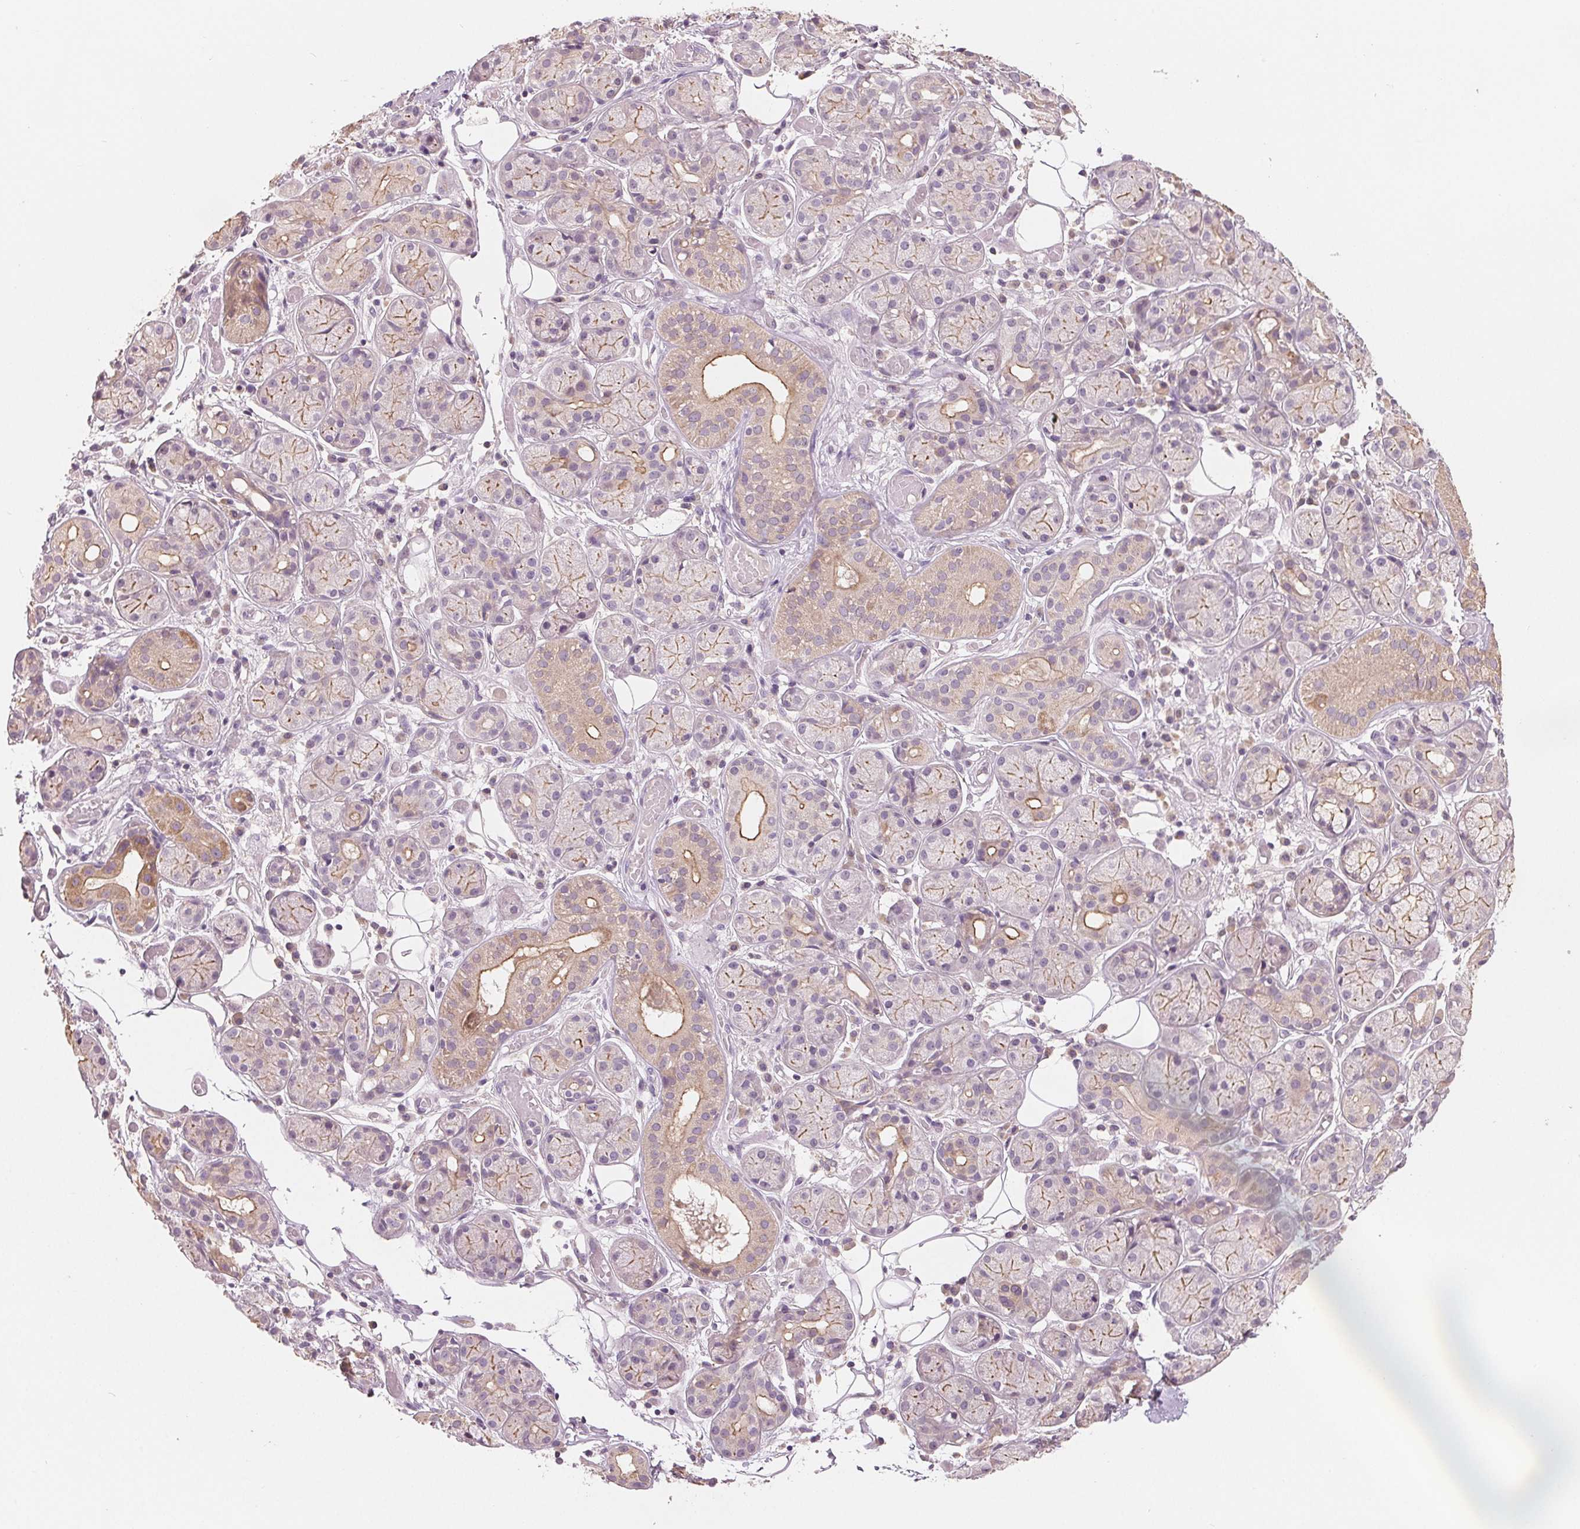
{"staining": {"intensity": "moderate", "quantity": "<25%", "location": "cytoplasmic/membranous"}, "tissue": "salivary gland", "cell_type": "Glandular cells", "image_type": "normal", "snomed": [{"axis": "morphology", "description": "Normal tissue, NOS"}, {"axis": "topography", "description": "Salivary gland"}, {"axis": "topography", "description": "Peripheral nerve tissue"}], "caption": "Protein staining exhibits moderate cytoplasmic/membranous positivity in approximately <25% of glandular cells in unremarkable salivary gland.", "gene": "VTCN1", "patient": {"sex": "male", "age": 71}}